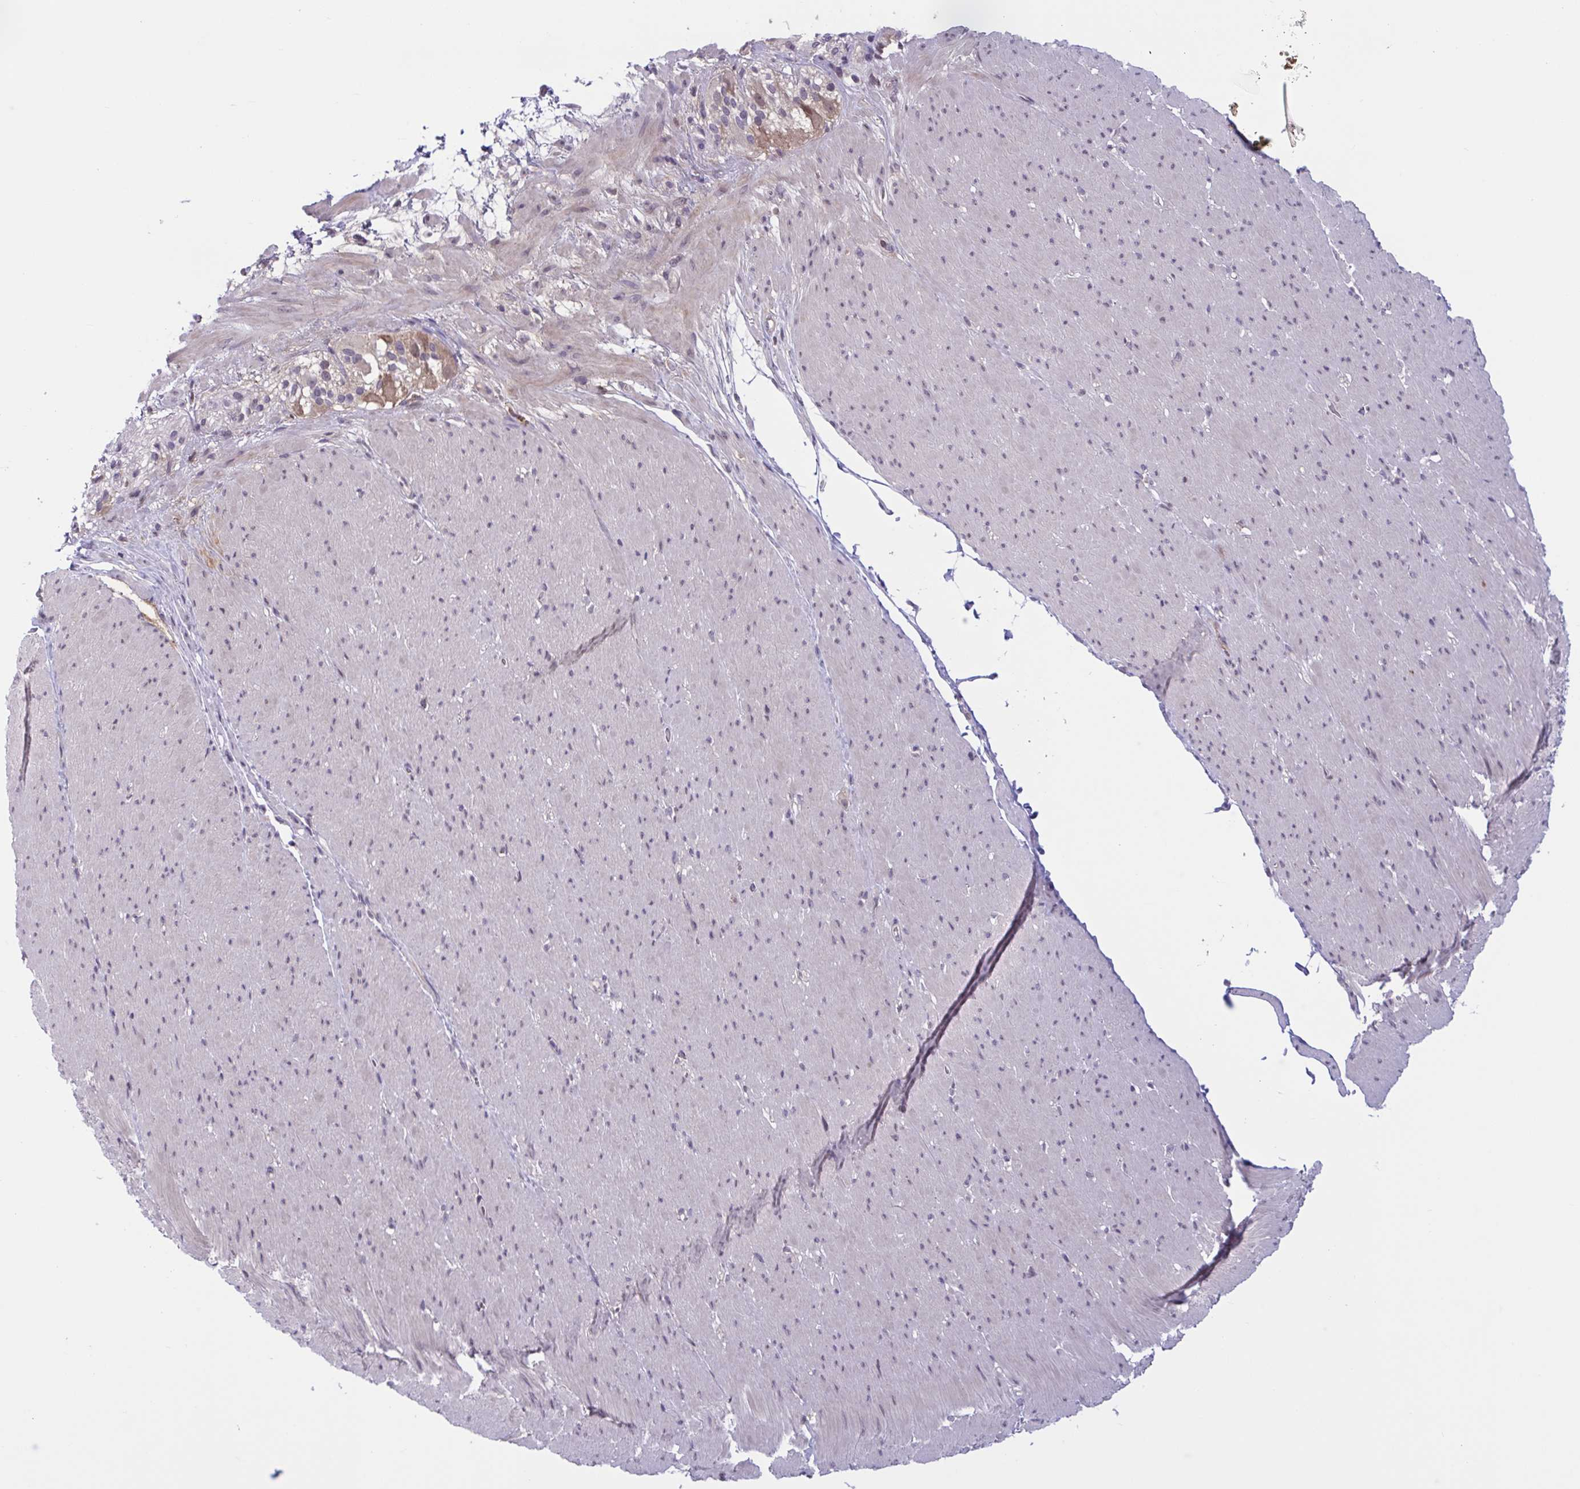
{"staining": {"intensity": "weak", "quantity": "<25%", "location": "nuclear"}, "tissue": "smooth muscle", "cell_type": "Smooth muscle cells", "image_type": "normal", "snomed": [{"axis": "morphology", "description": "Normal tissue, NOS"}, {"axis": "topography", "description": "Smooth muscle"}, {"axis": "topography", "description": "Rectum"}], "caption": "IHC histopathology image of normal smooth muscle stained for a protein (brown), which reveals no expression in smooth muscle cells.", "gene": "TTC7B", "patient": {"sex": "male", "age": 53}}